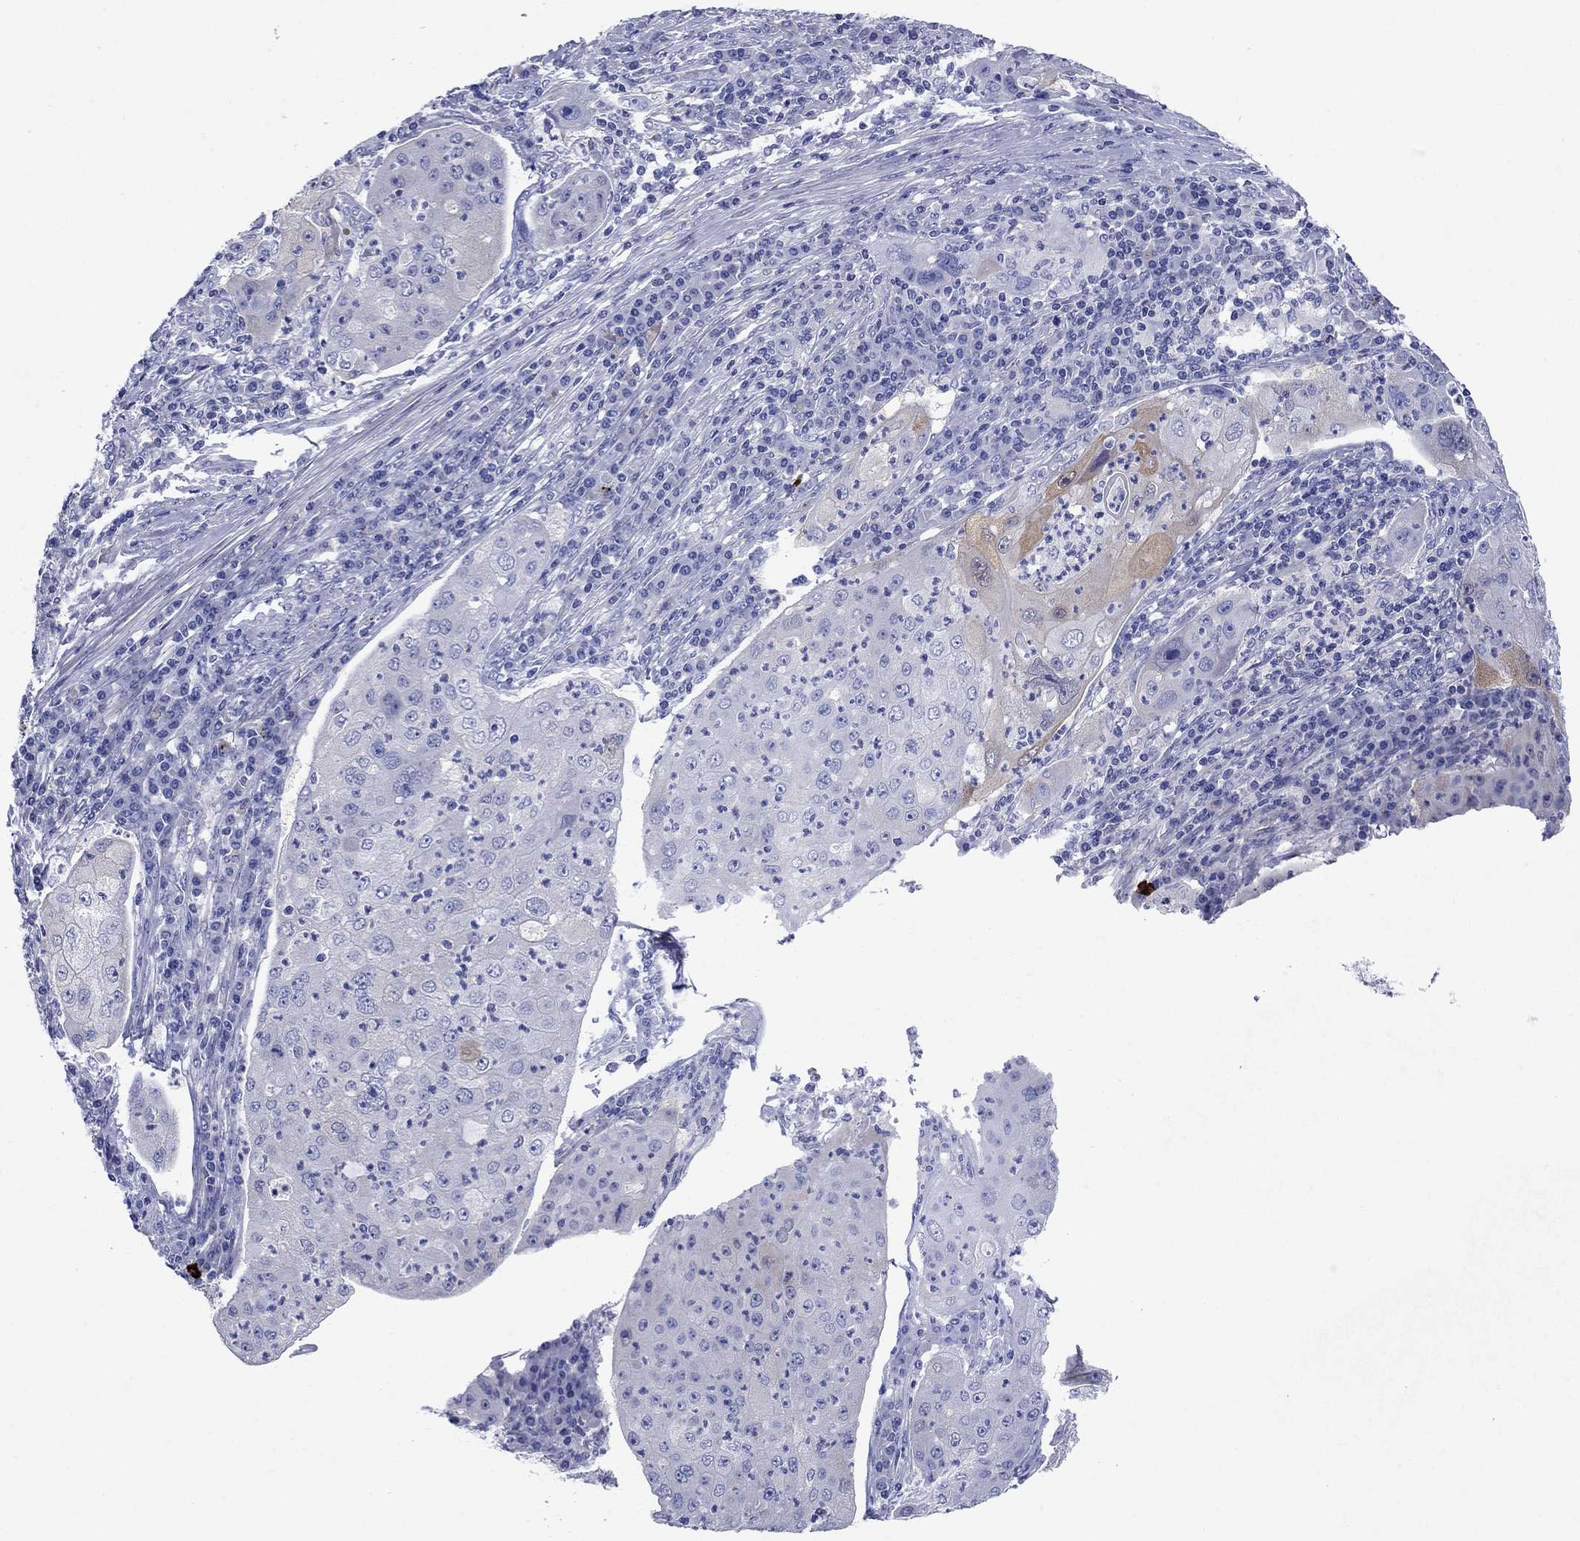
{"staining": {"intensity": "weak", "quantity": "<25%", "location": "cytoplasmic/membranous"}, "tissue": "lung cancer", "cell_type": "Tumor cells", "image_type": "cancer", "snomed": [{"axis": "morphology", "description": "Squamous cell carcinoma, NOS"}, {"axis": "topography", "description": "Lung"}], "caption": "The micrograph exhibits no significant staining in tumor cells of squamous cell carcinoma (lung).", "gene": "SULT2B1", "patient": {"sex": "female", "age": 59}}